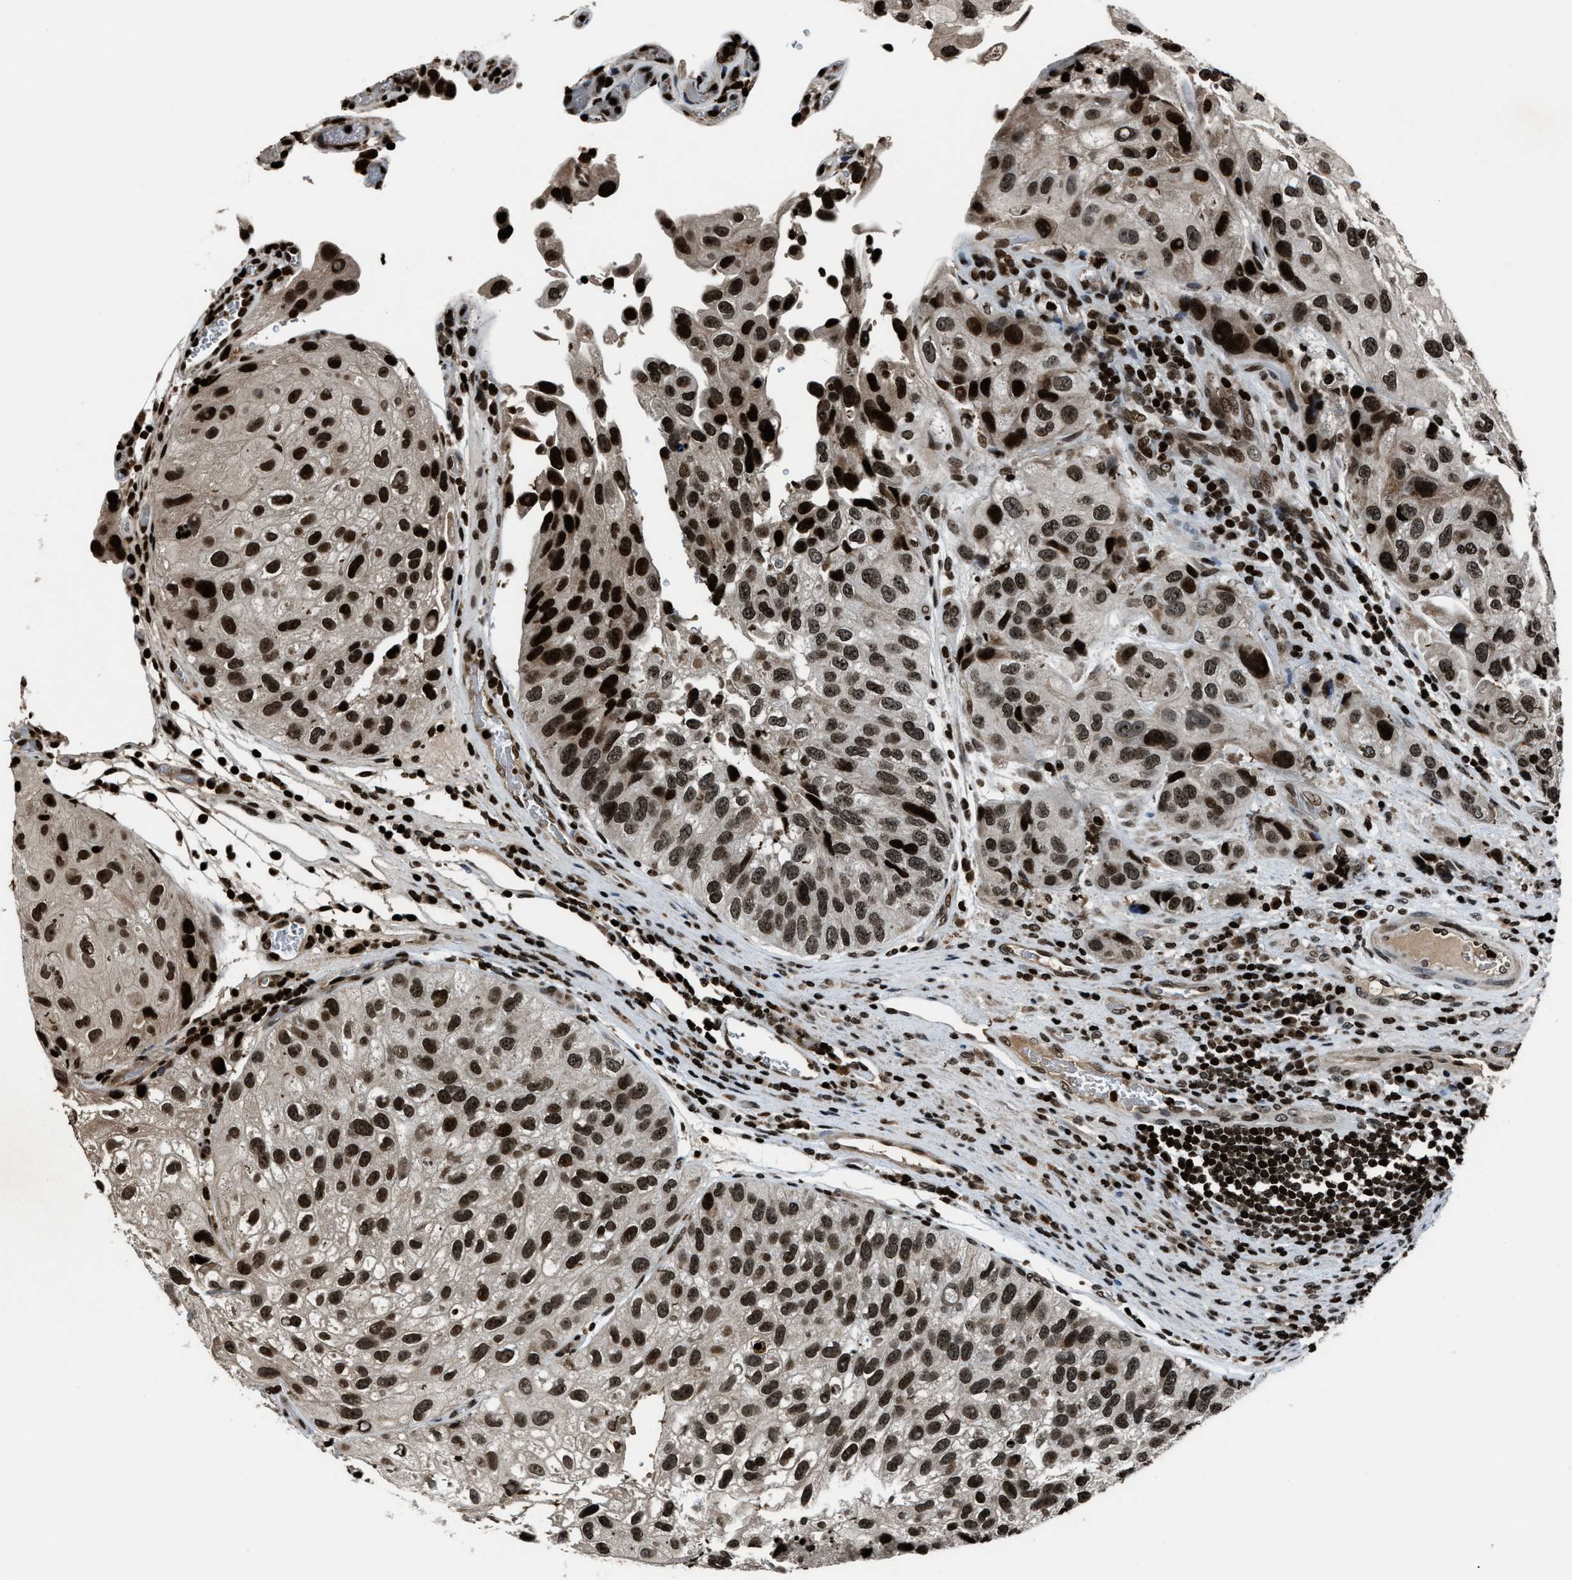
{"staining": {"intensity": "strong", "quantity": ">75%", "location": "nuclear"}, "tissue": "urothelial cancer", "cell_type": "Tumor cells", "image_type": "cancer", "snomed": [{"axis": "morphology", "description": "Urothelial carcinoma, High grade"}, {"axis": "topography", "description": "Urinary bladder"}], "caption": "This is a histology image of immunohistochemistry staining of urothelial cancer, which shows strong expression in the nuclear of tumor cells.", "gene": "H4C1", "patient": {"sex": "female", "age": 64}}